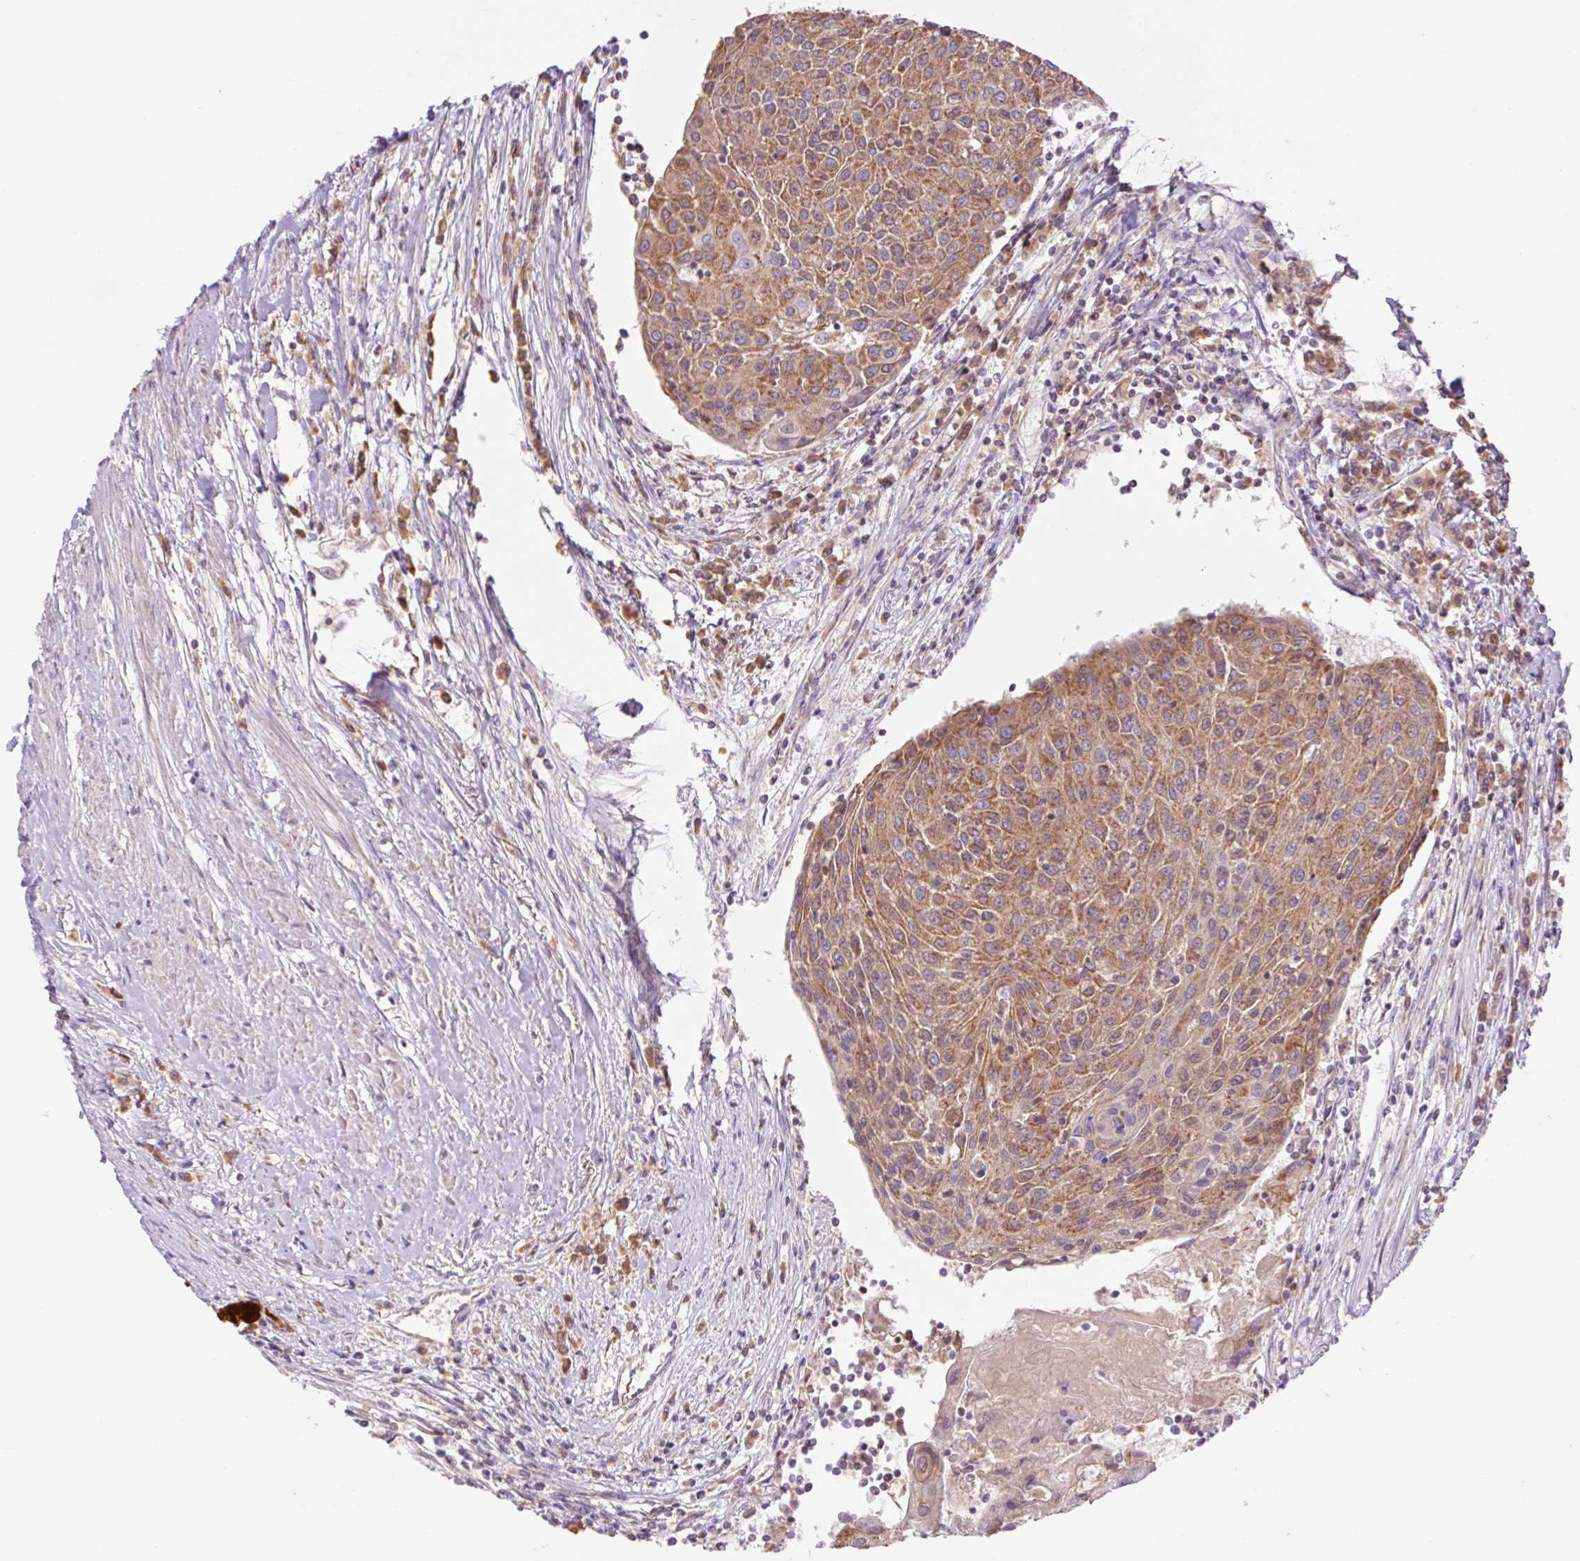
{"staining": {"intensity": "moderate", "quantity": ">75%", "location": "cytoplasmic/membranous"}, "tissue": "urothelial cancer", "cell_type": "Tumor cells", "image_type": "cancer", "snomed": [{"axis": "morphology", "description": "Urothelial carcinoma, High grade"}, {"axis": "topography", "description": "Urinary bladder"}], "caption": "Urothelial cancer stained with a brown dye demonstrates moderate cytoplasmic/membranous positive positivity in approximately >75% of tumor cells.", "gene": "GOSR2", "patient": {"sex": "female", "age": 85}}